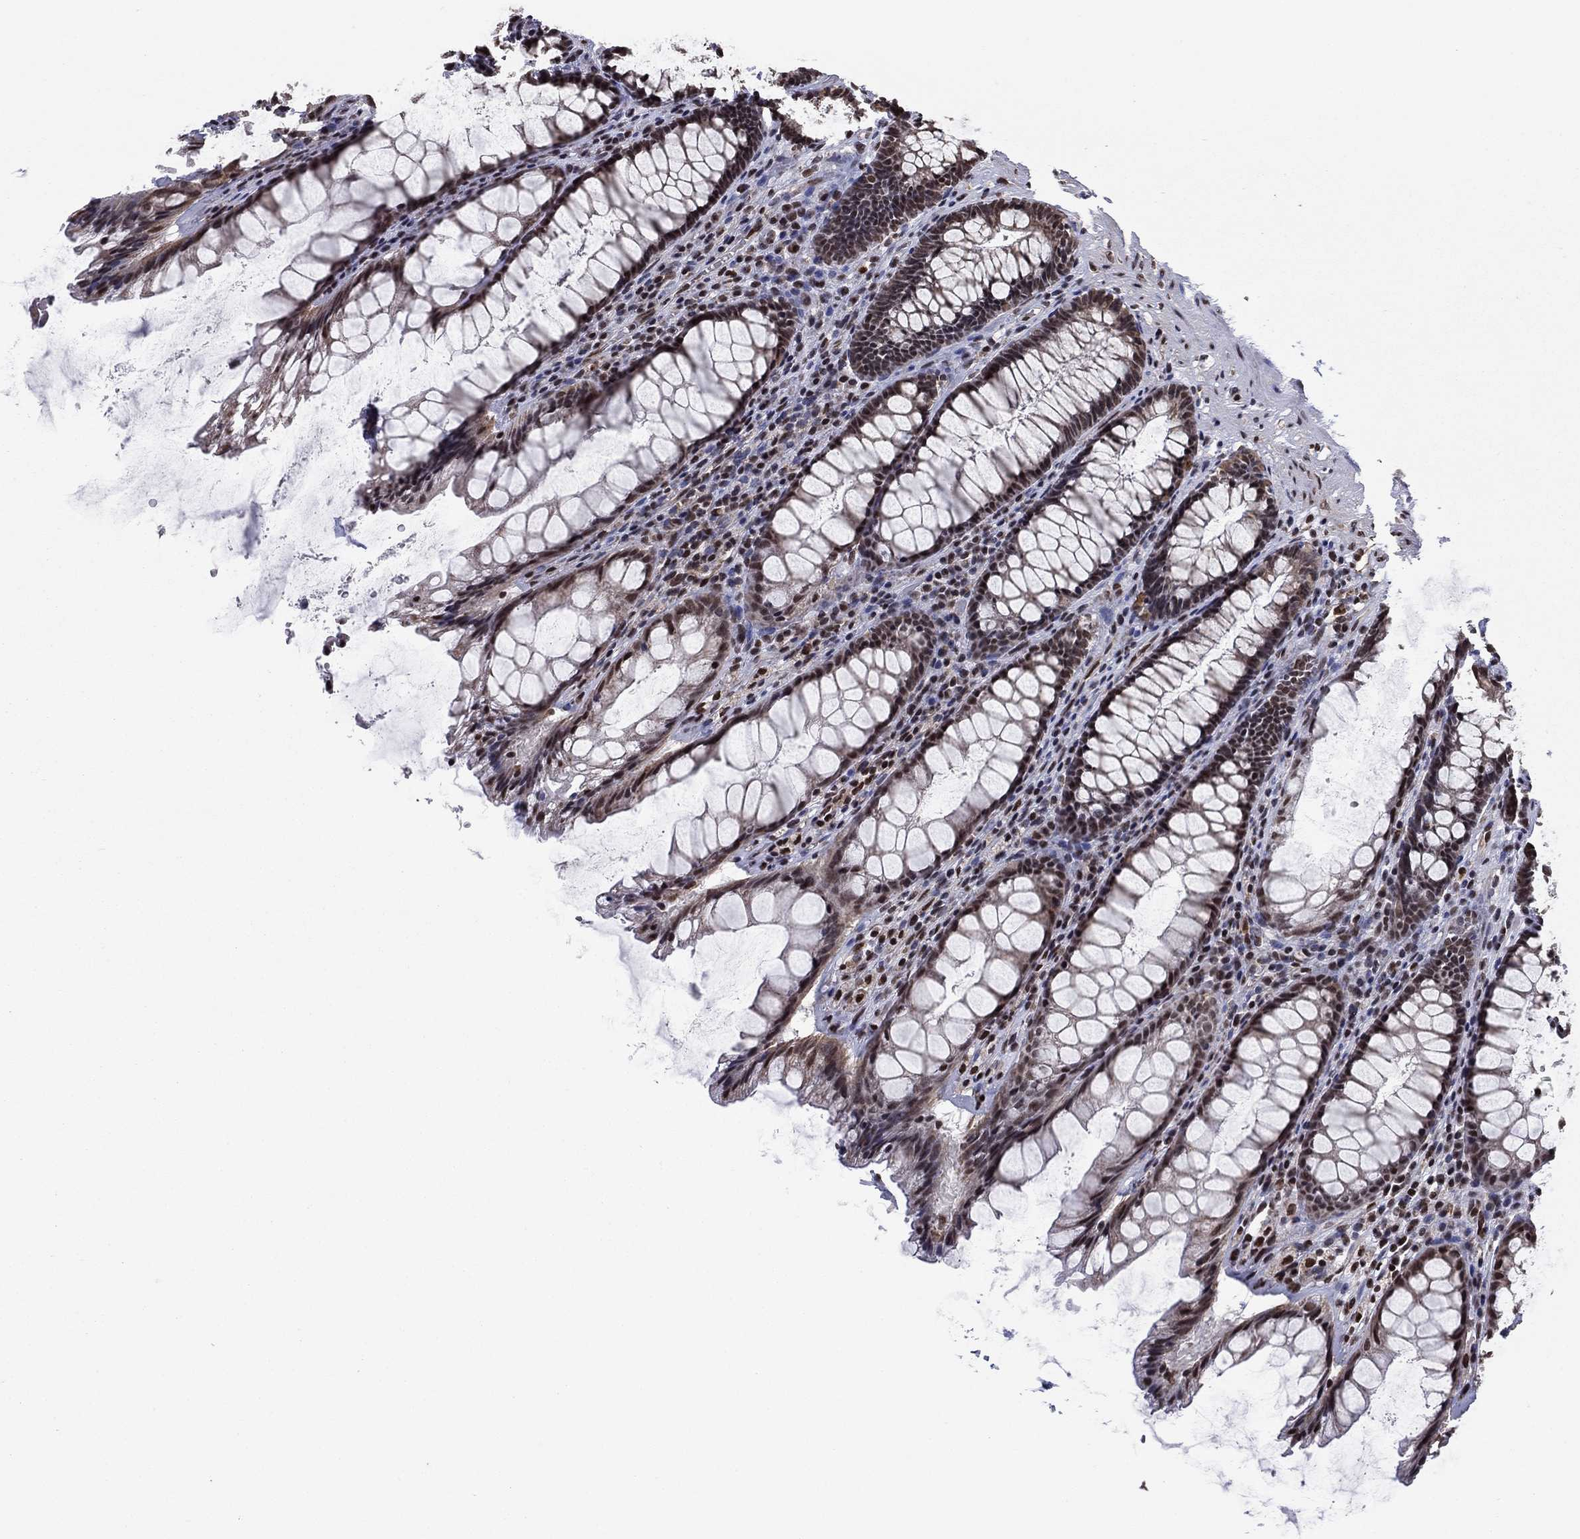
{"staining": {"intensity": "moderate", "quantity": "25%-75%", "location": "cytoplasmic/membranous,nuclear"}, "tissue": "rectum", "cell_type": "Glandular cells", "image_type": "normal", "snomed": [{"axis": "morphology", "description": "Normal tissue, NOS"}, {"axis": "topography", "description": "Rectum"}], "caption": "Immunohistochemistry image of normal rectum stained for a protein (brown), which displays medium levels of moderate cytoplasmic/membranous,nuclear staining in approximately 25%-75% of glandular cells.", "gene": "N4BP2", "patient": {"sex": "male", "age": 72}}